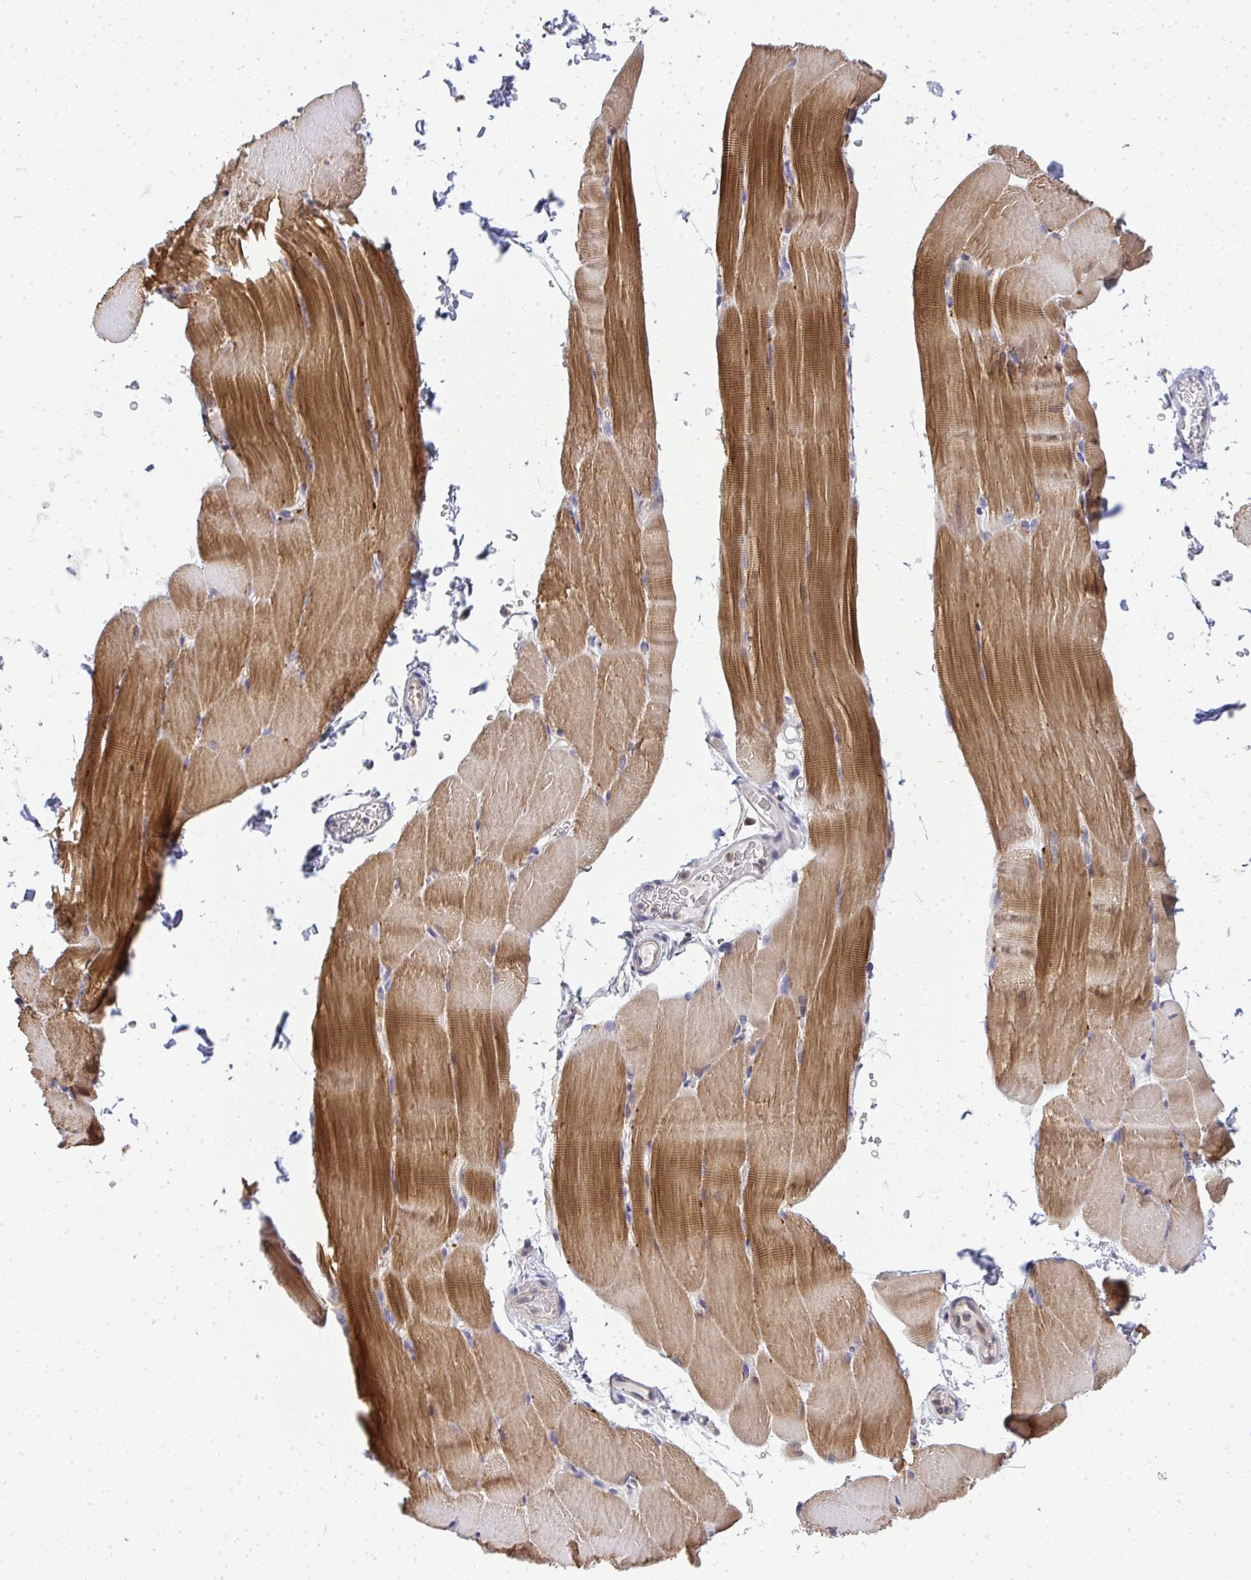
{"staining": {"intensity": "moderate", "quantity": "25%-75%", "location": "cytoplasmic/membranous"}, "tissue": "skeletal muscle", "cell_type": "Myocytes", "image_type": "normal", "snomed": [{"axis": "morphology", "description": "Normal tissue, NOS"}, {"axis": "topography", "description": "Skeletal muscle"}], "caption": "This image reveals IHC staining of unremarkable human skeletal muscle, with medium moderate cytoplasmic/membranous positivity in approximately 25%-75% of myocytes.", "gene": "HDHD2", "patient": {"sex": "female", "age": 37}}